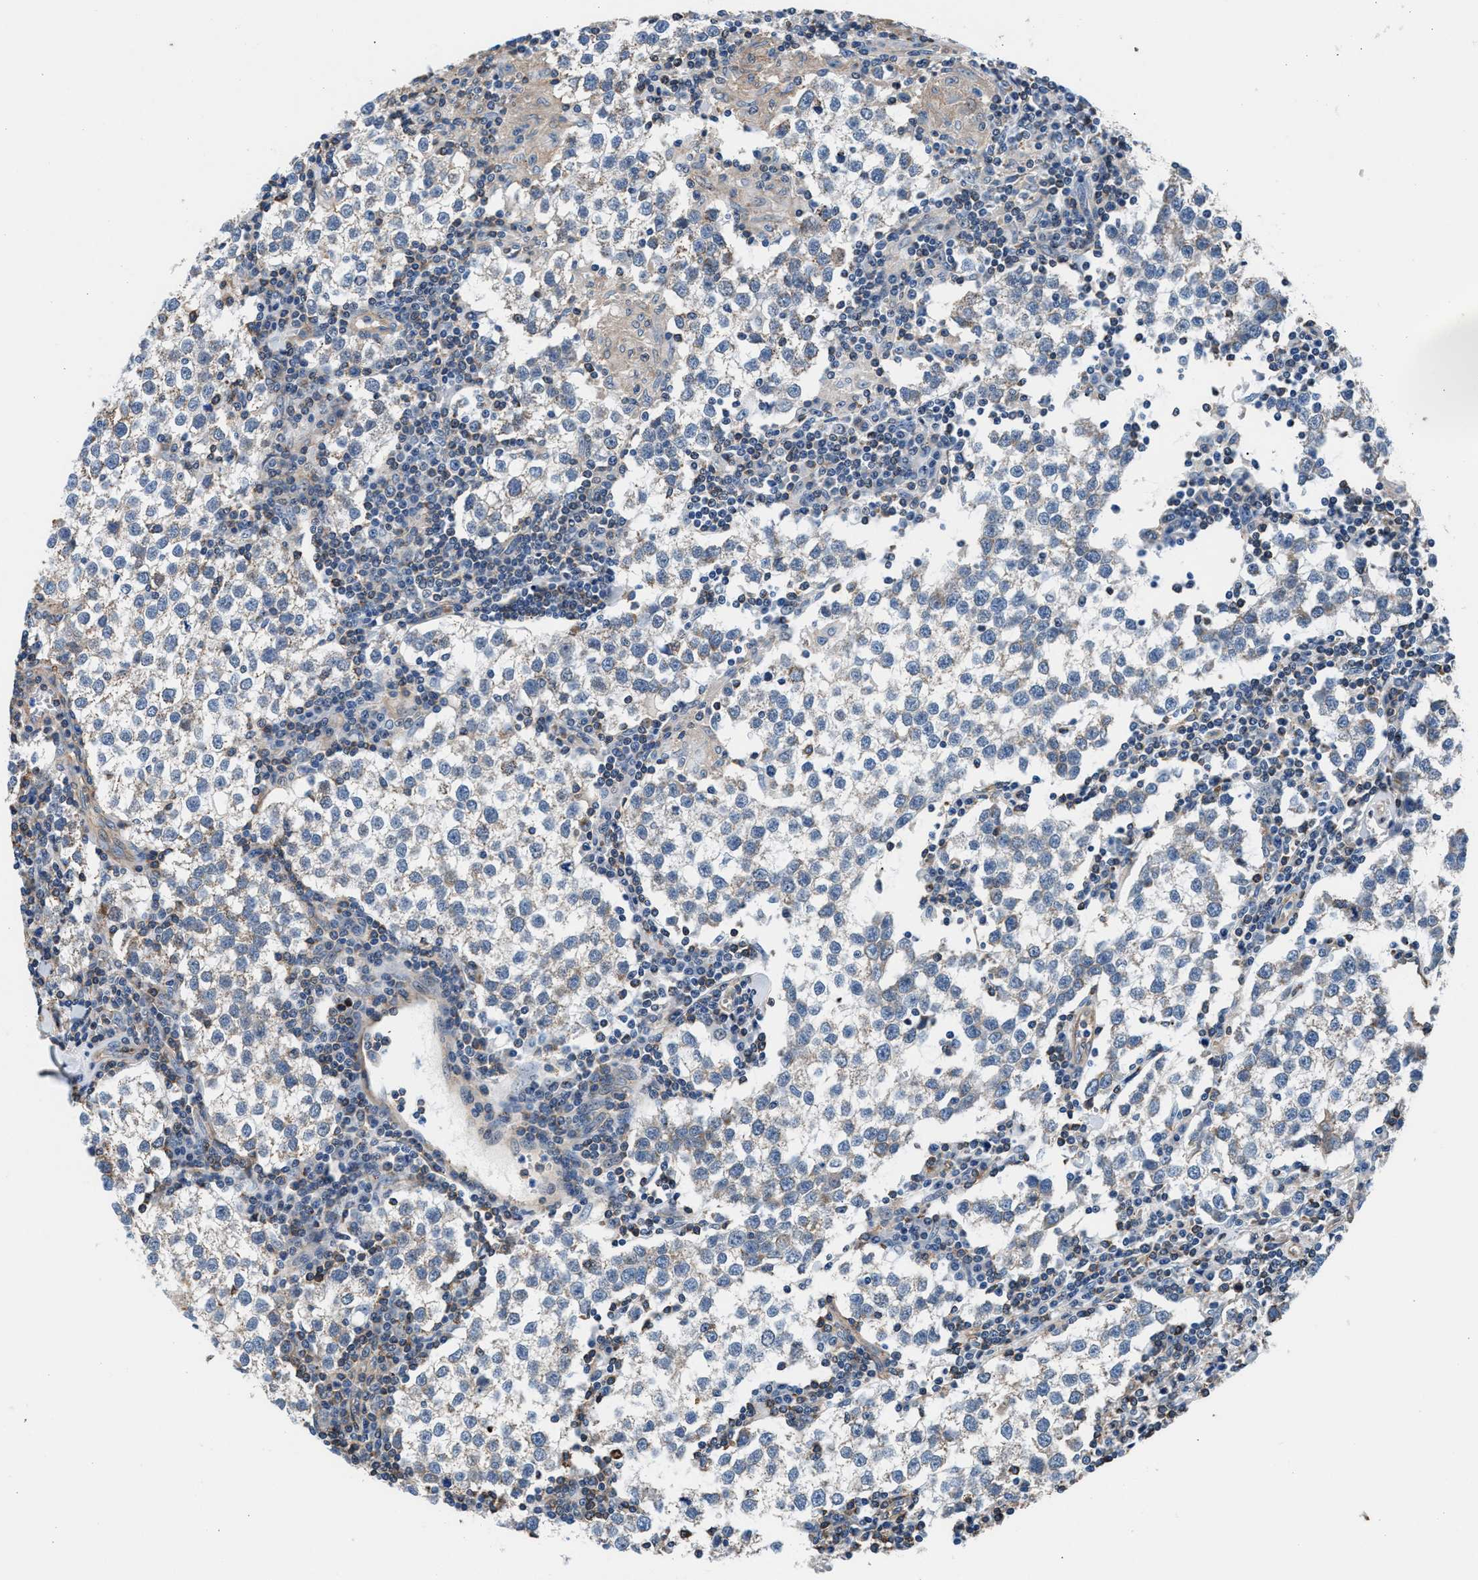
{"staining": {"intensity": "weak", "quantity": "25%-75%", "location": "cytoplasmic/membranous"}, "tissue": "testis cancer", "cell_type": "Tumor cells", "image_type": "cancer", "snomed": [{"axis": "morphology", "description": "Seminoma, NOS"}, {"axis": "morphology", "description": "Carcinoma, Embryonal, NOS"}, {"axis": "topography", "description": "Testis"}], "caption": "A micrograph of human testis cancer (seminoma) stained for a protein exhibits weak cytoplasmic/membranous brown staining in tumor cells. The protein of interest is stained brown, and the nuclei are stained in blue (DAB (3,3'-diaminobenzidine) IHC with brightfield microscopy, high magnification).", "gene": "NKTR", "patient": {"sex": "male", "age": 36}}